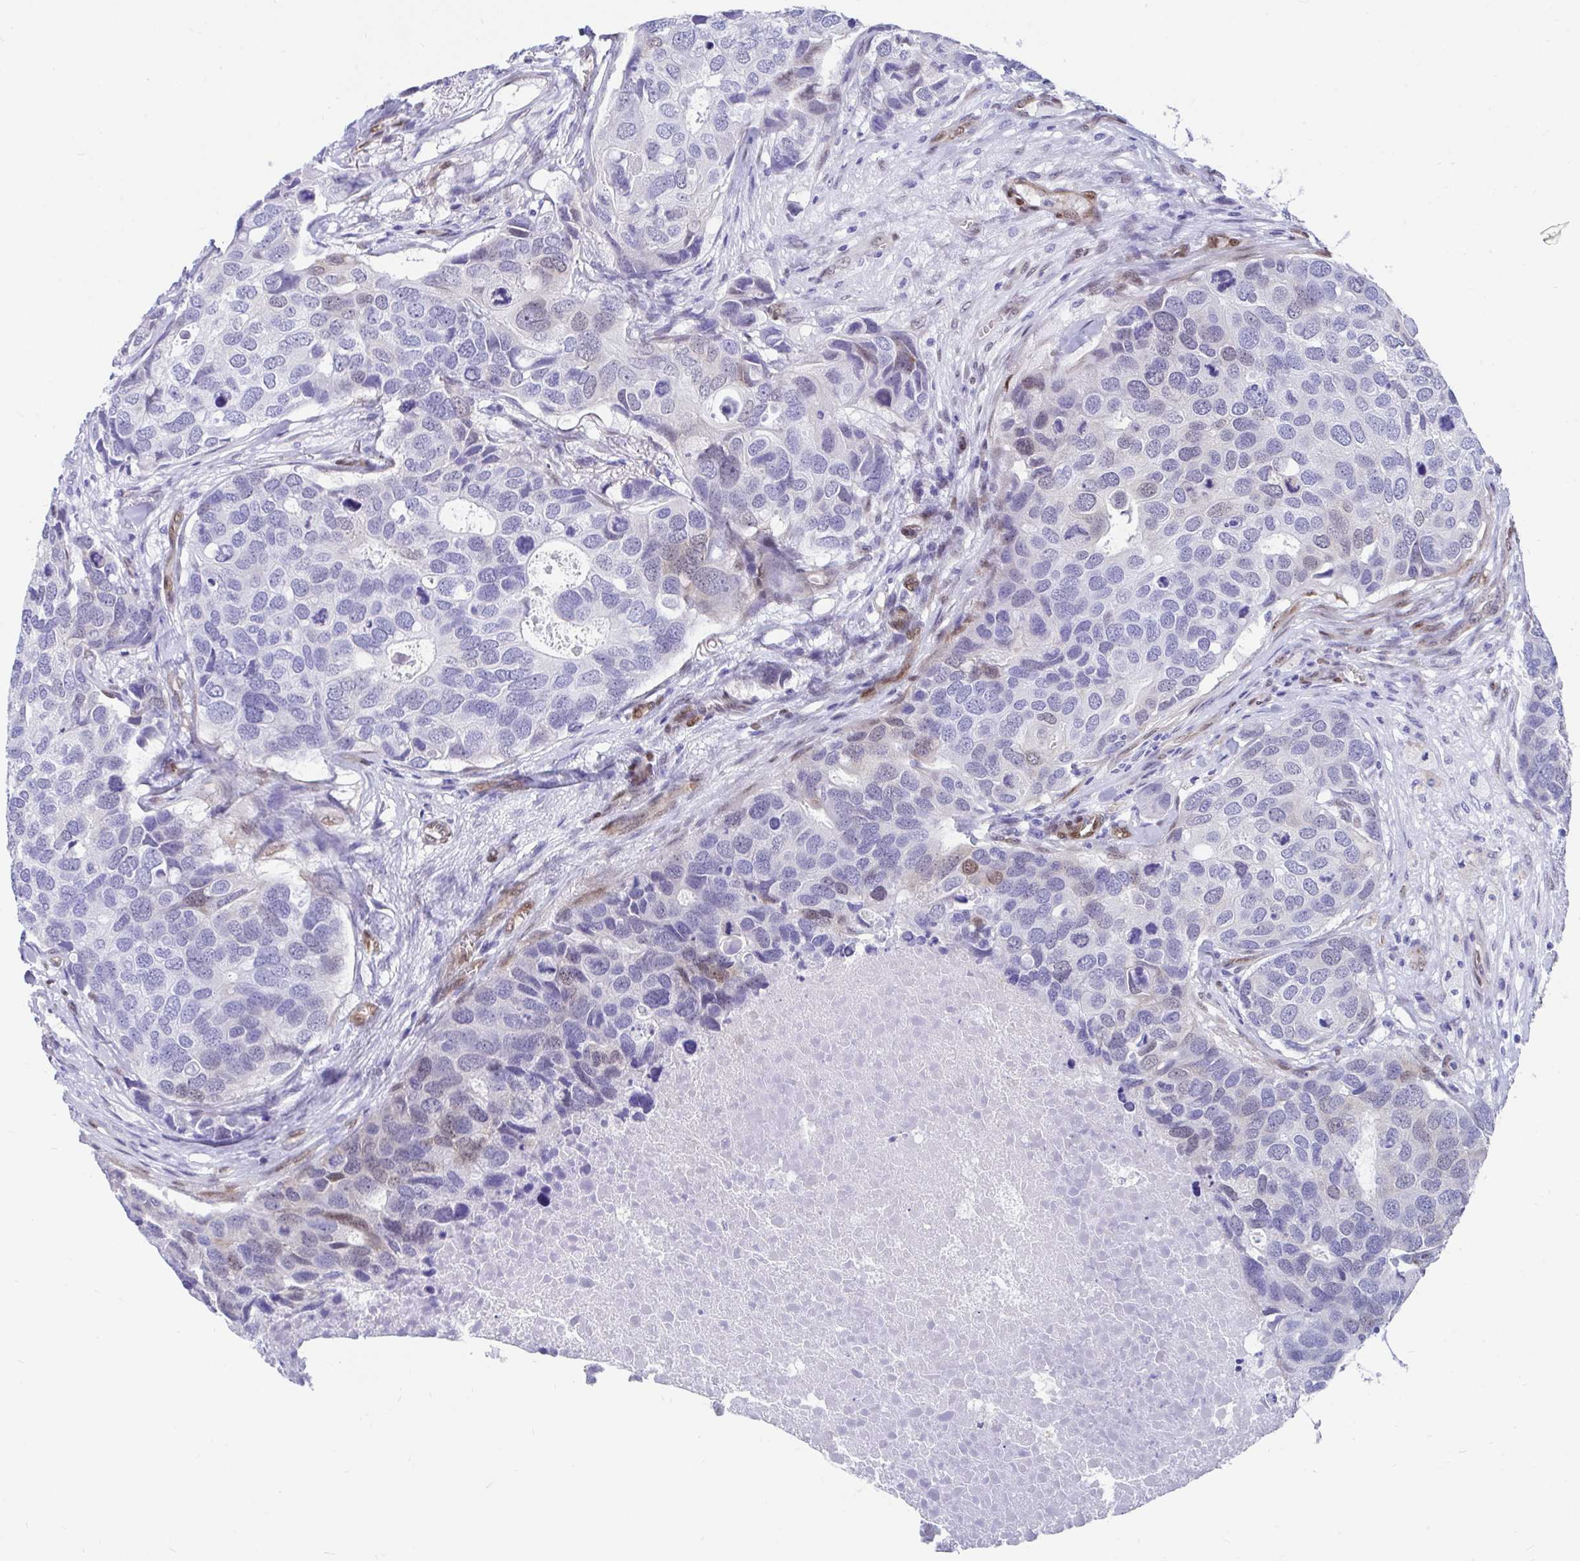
{"staining": {"intensity": "moderate", "quantity": "<25%", "location": "nuclear"}, "tissue": "breast cancer", "cell_type": "Tumor cells", "image_type": "cancer", "snomed": [{"axis": "morphology", "description": "Duct carcinoma"}, {"axis": "topography", "description": "Breast"}], "caption": "Moderate nuclear expression is identified in about <25% of tumor cells in breast cancer (infiltrating ductal carcinoma).", "gene": "RBPMS", "patient": {"sex": "female", "age": 83}}